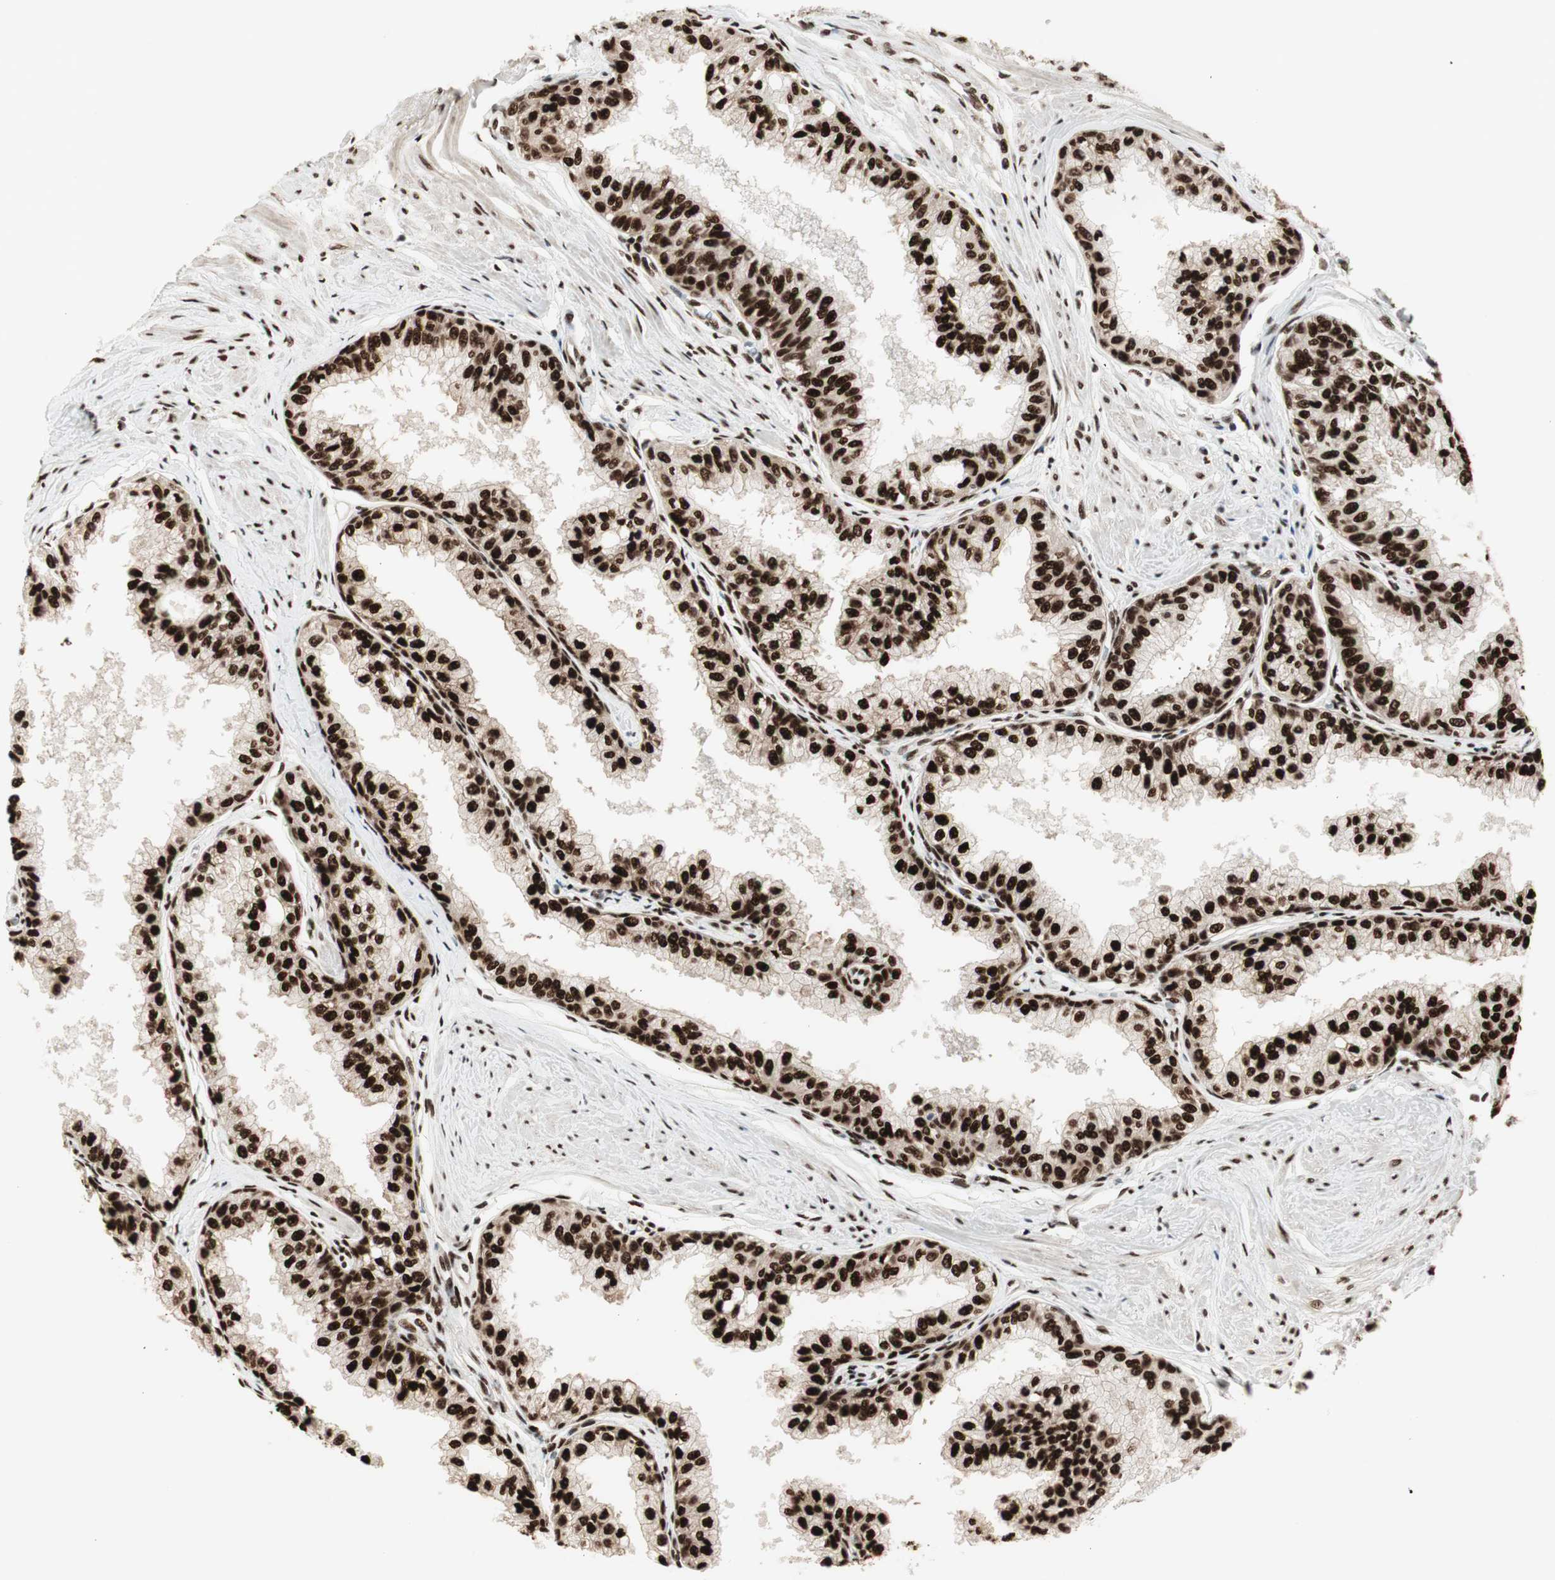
{"staining": {"intensity": "strong", "quantity": ">75%", "location": "nuclear"}, "tissue": "prostate", "cell_type": "Glandular cells", "image_type": "normal", "snomed": [{"axis": "morphology", "description": "Normal tissue, NOS"}, {"axis": "topography", "description": "Prostate"}, {"axis": "topography", "description": "Seminal veicle"}], "caption": "Glandular cells exhibit strong nuclear expression in approximately >75% of cells in benign prostate. (Brightfield microscopy of DAB IHC at high magnification).", "gene": "HEXIM1", "patient": {"sex": "male", "age": 60}}